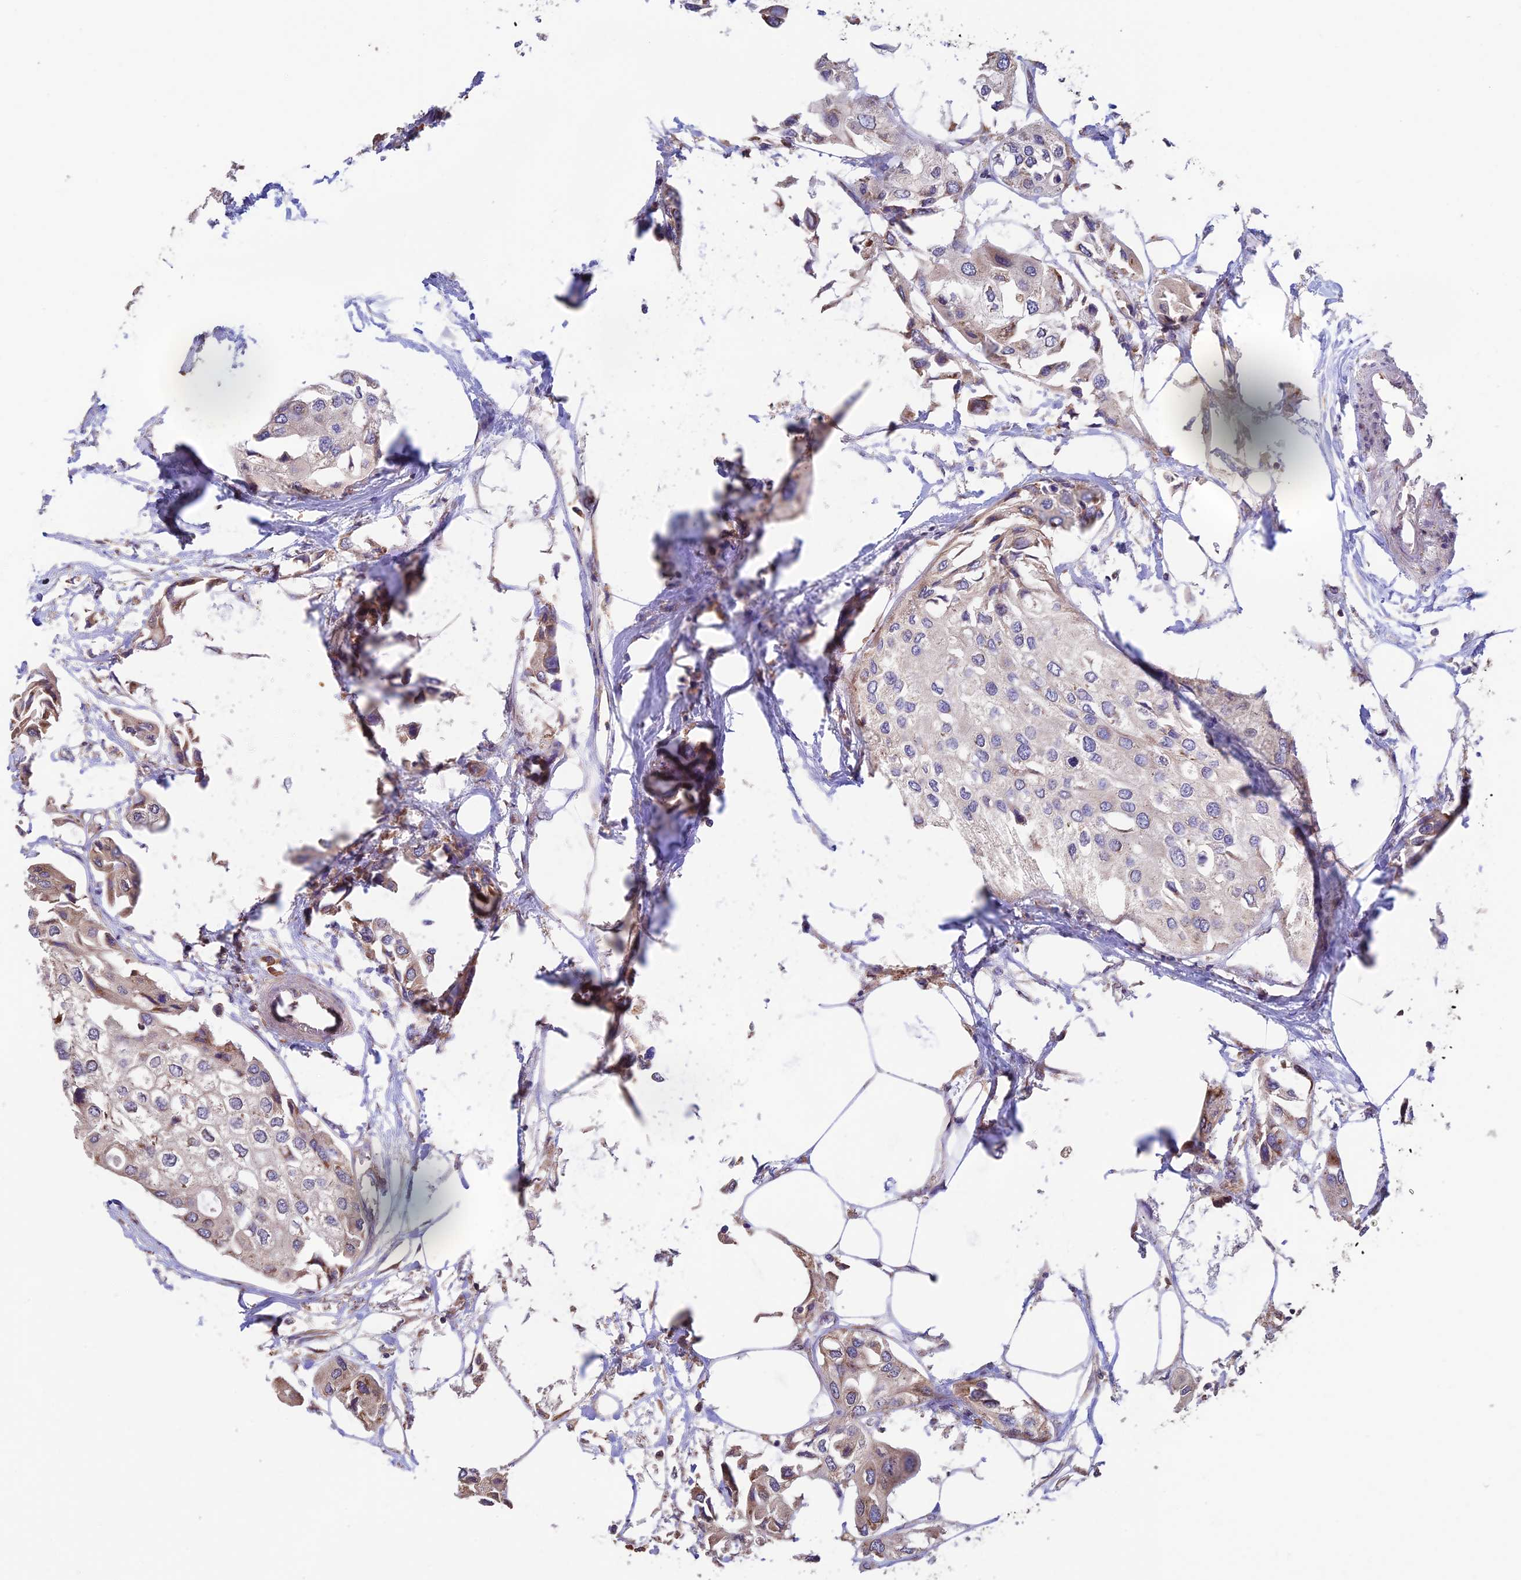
{"staining": {"intensity": "weak", "quantity": "<25%", "location": "cytoplasmic/membranous"}, "tissue": "urothelial cancer", "cell_type": "Tumor cells", "image_type": "cancer", "snomed": [{"axis": "morphology", "description": "Urothelial carcinoma, High grade"}, {"axis": "topography", "description": "Urinary bladder"}], "caption": "IHC histopathology image of neoplastic tissue: human urothelial cancer stained with DAB (3,3'-diaminobenzidine) demonstrates no significant protein expression in tumor cells.", "gene": "EMC3", "patient": {"sex": "male", "age": 64}}